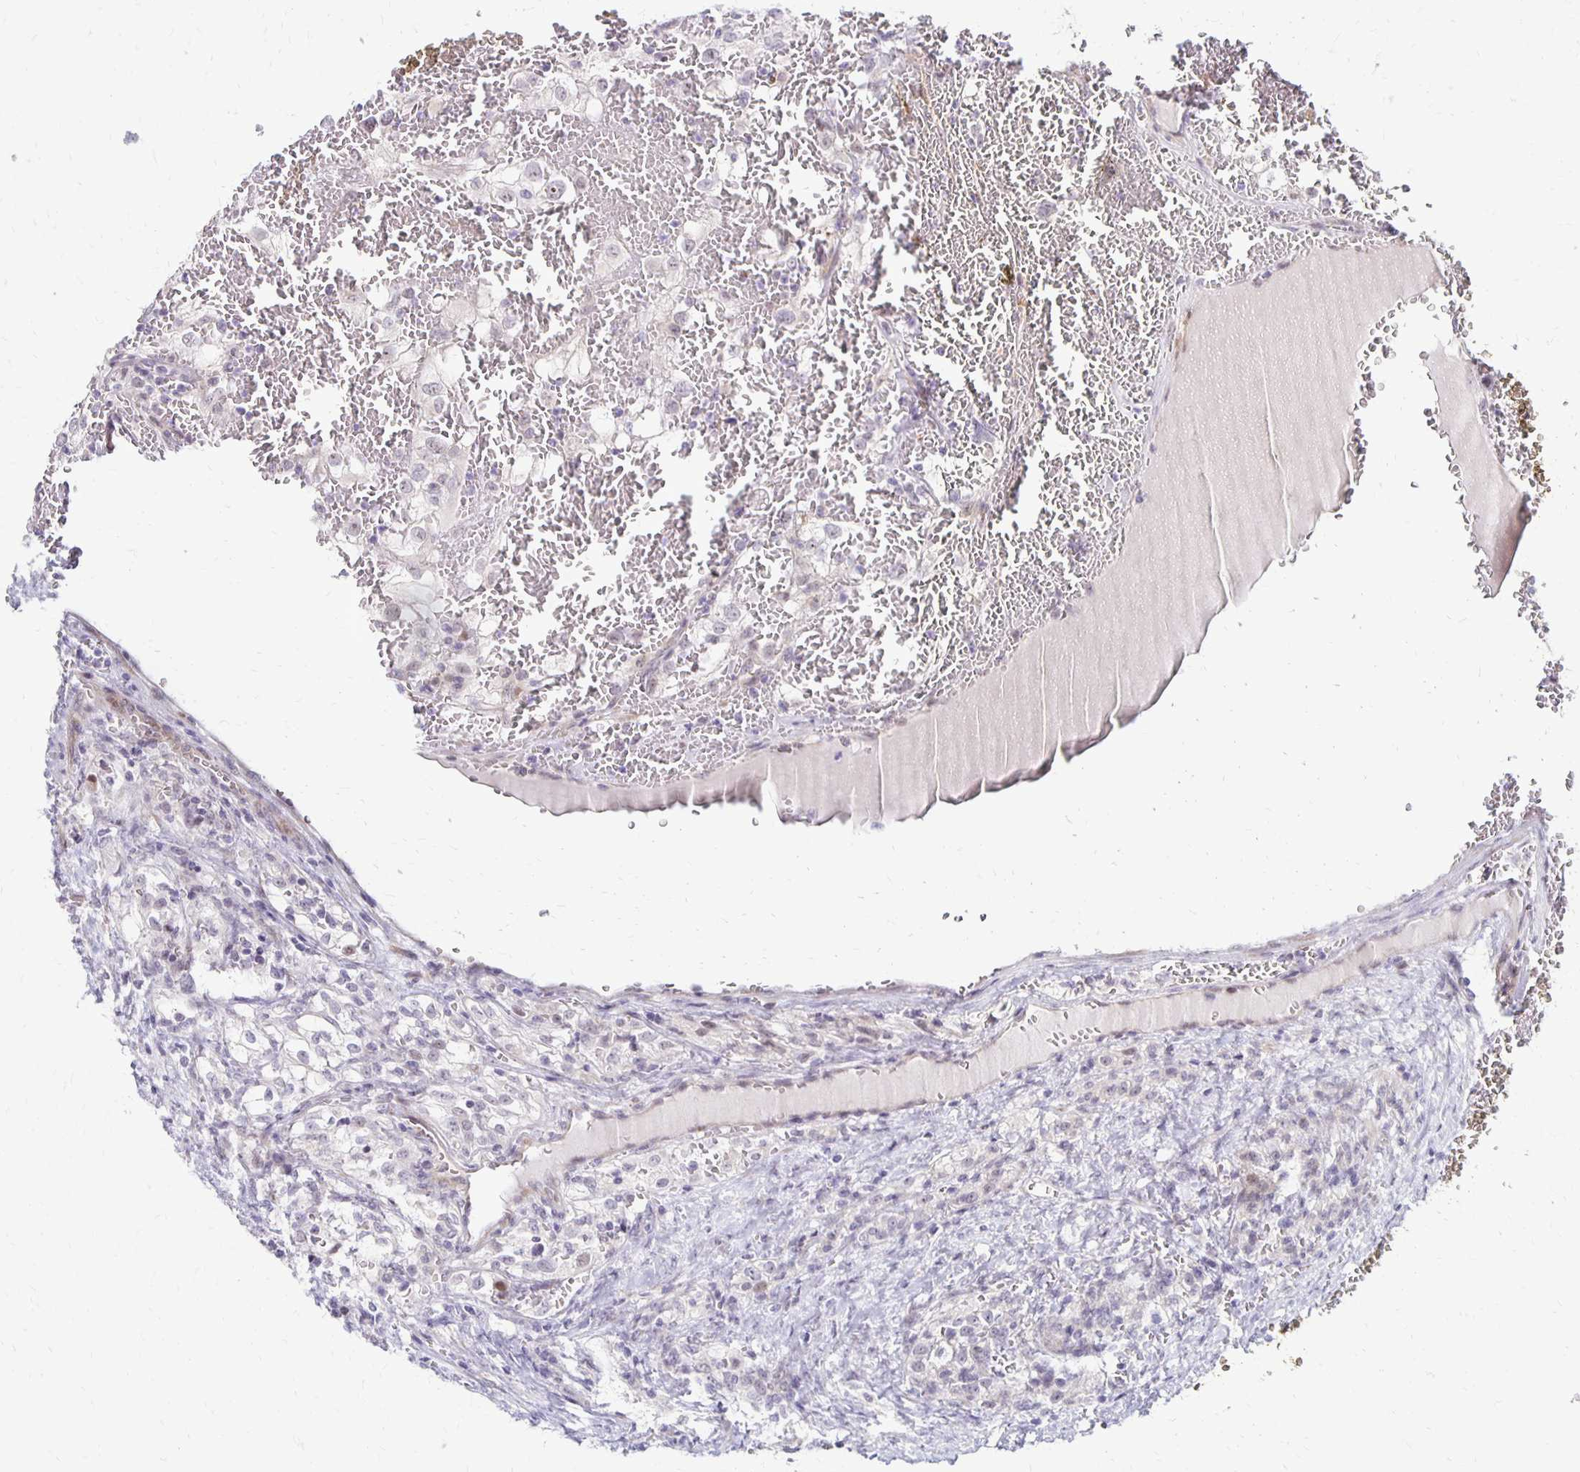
{"staining": {"intensity": "negative", "quantity": "none", "location": "none"}, "tissue": "renal cancer", "cell_type": "Tumor cells", "image_type": "cancer", "snomed": [{"axis": "morphology", "description": "Adenocarcinoma, NOS"}, {"axis": "topography", "description": "Kidney"}], "caption": "An immunohistochemistry image of renal adenocarcinoma is shown. There is no staining in tumor cells of renal adenocarcinoma.", "gene": "DAGLA", "patient": {"sex": "female", "age": 74}}